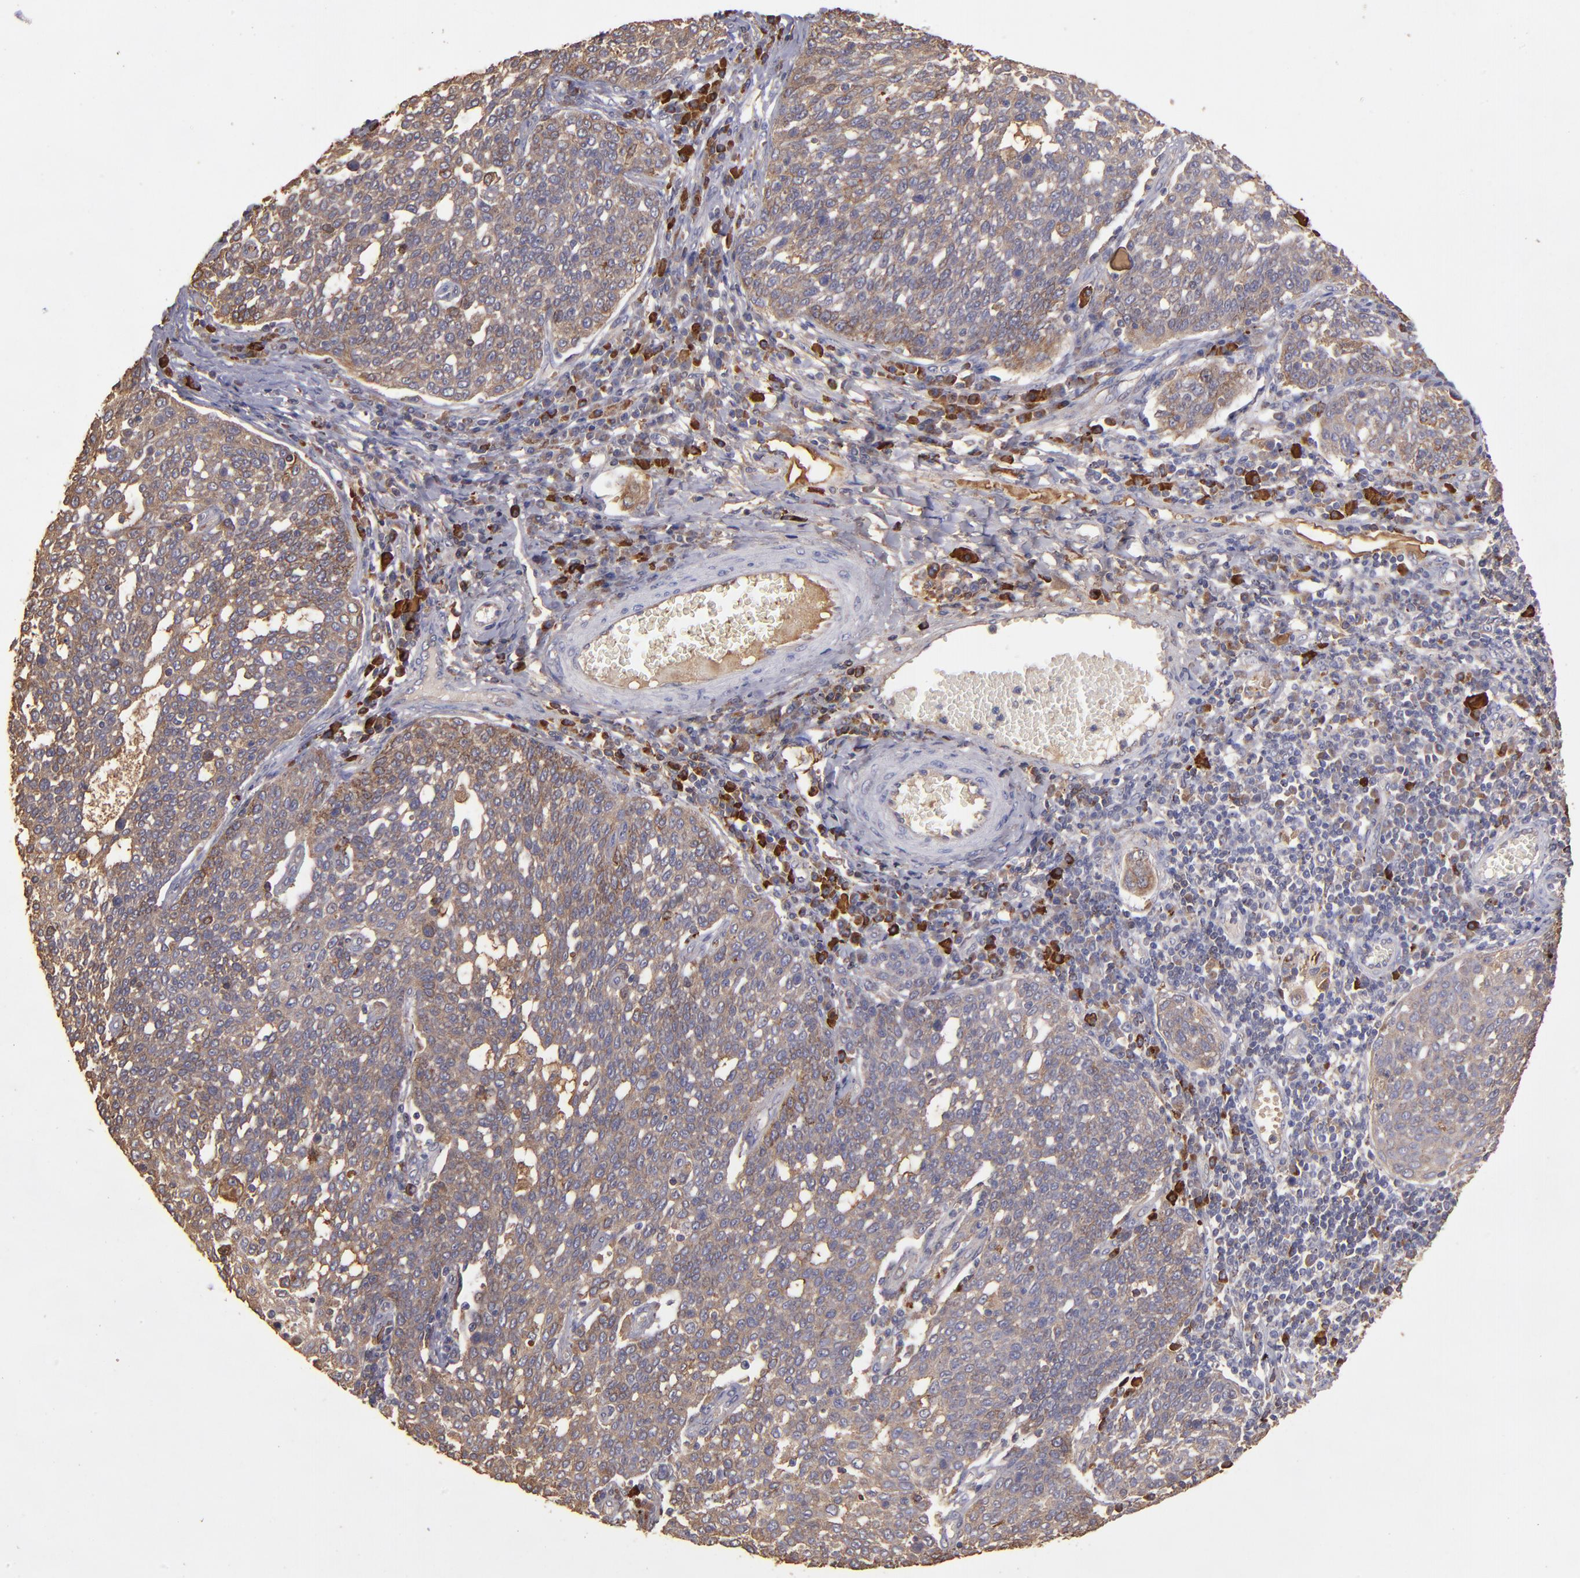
{"staining": {"intensity": "moderate", "quantity": ">75%", "location": "cytoplasmic/membranous"}, "tissue": "cervical cancer", "cell_type": "Tumor cells", "image_type": "cancer", "snomed": [{"axis": "morphology", "description": "Squamous cell carcinoma, NOS"}, {"axis": "topography", "description": "Cervix"}], "caption": "Immunohistochemical staining of human cervical squamous cell carcinoma exhibits moderate cytoplasmic/membranous protein staining in approximately >75% of tumor cells.", "gene": "SRRD", "patient": {"sex": "female", "age": 34}}